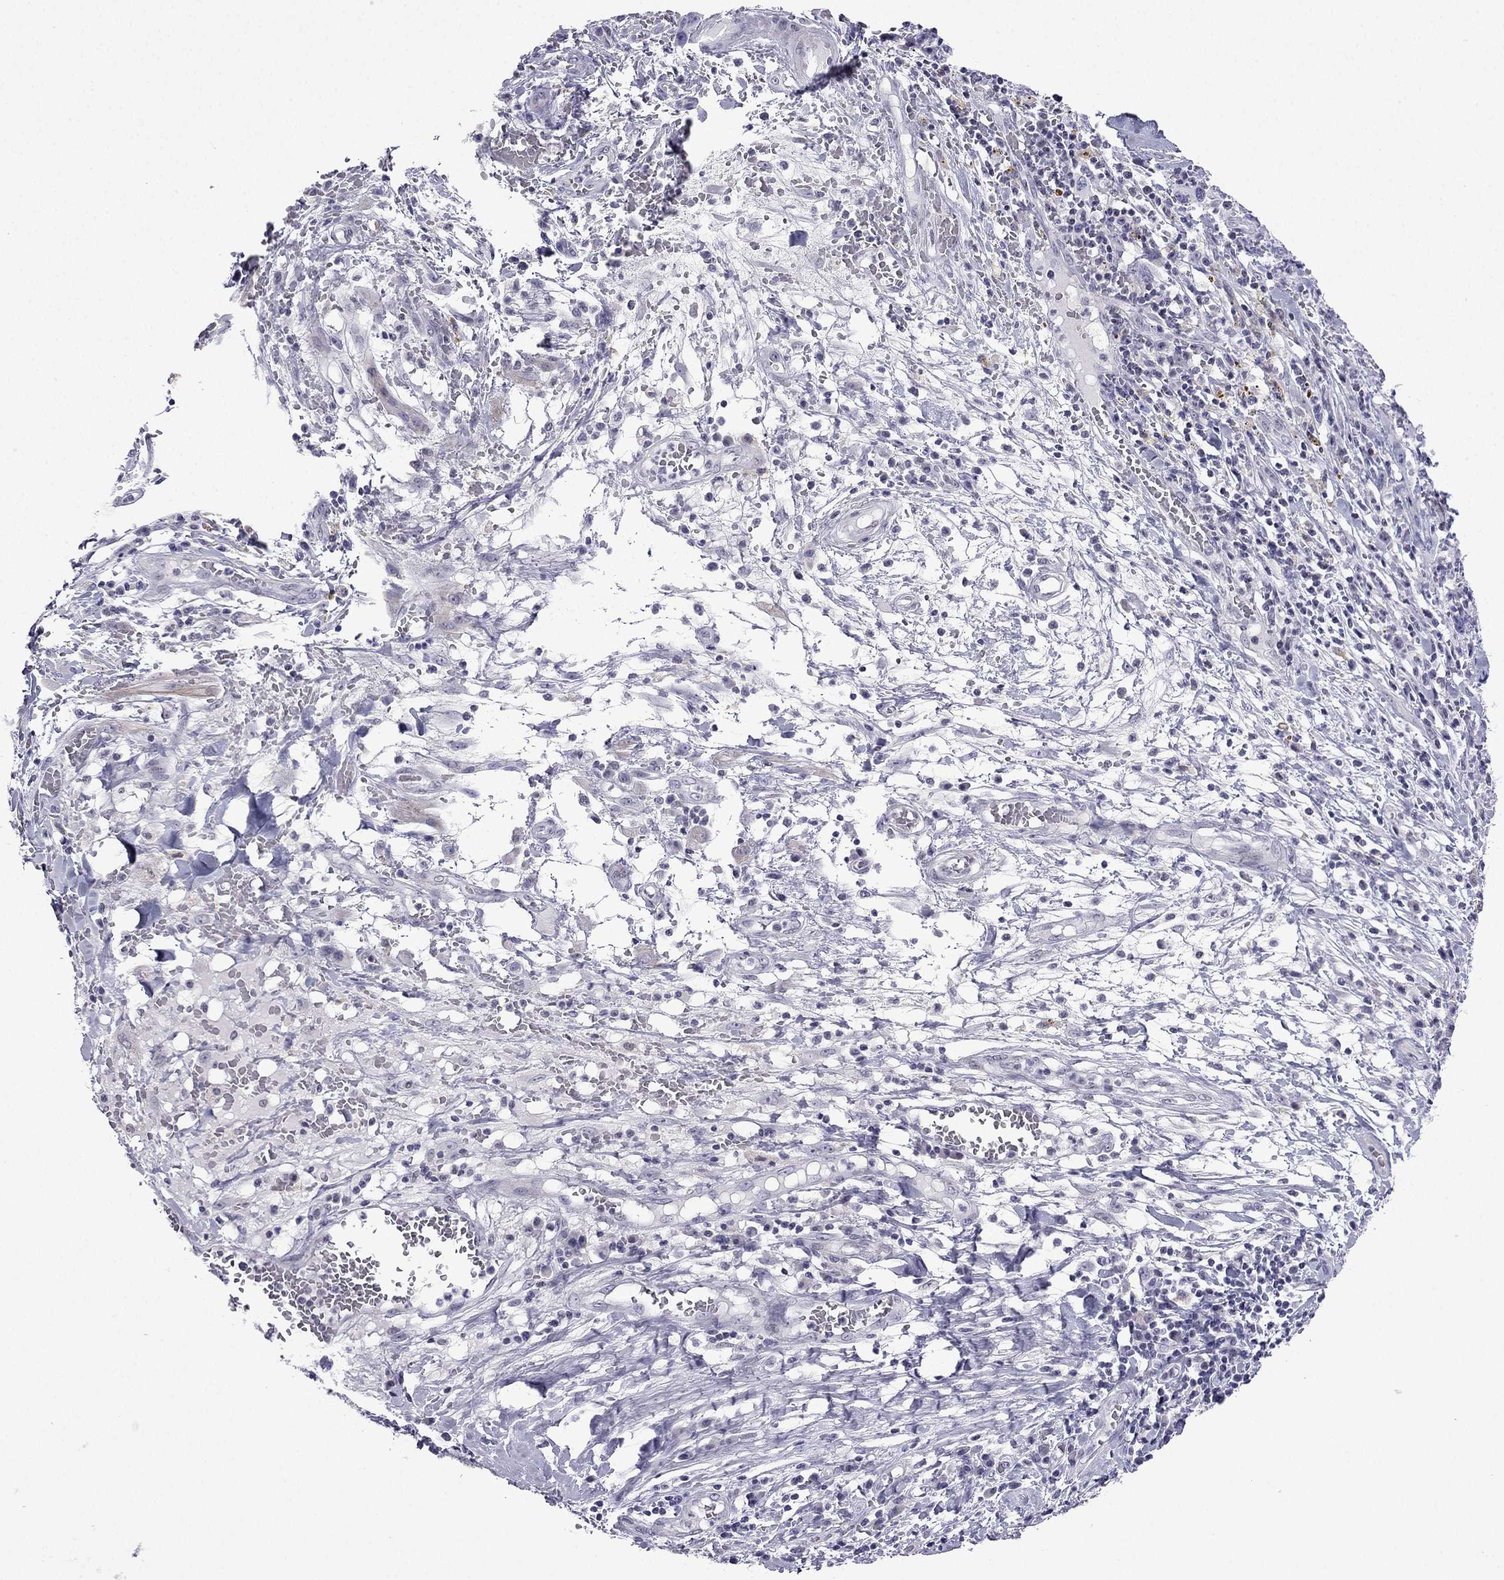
{"staining": {"intensity": "negative", "quantity": "none", "location": "none"}, "tissue": "melanoma", "cell_type": "Tumor cells", "image_type": "cancer", "snomed": [{"axis": "morphology", "description": "Malignant melanoma, NOS"}, {"axis": "topography", "description": "Skin"}], "caption": "Tumor cells are negative for brown protein staining in malignant melanoma. (DAB (3,3'-diaminobenzidine) IHC visualized using brightfield microscopy, high magnification).", "gene": "POM121L12", "patient": {"sex": "female", "age": 91}}